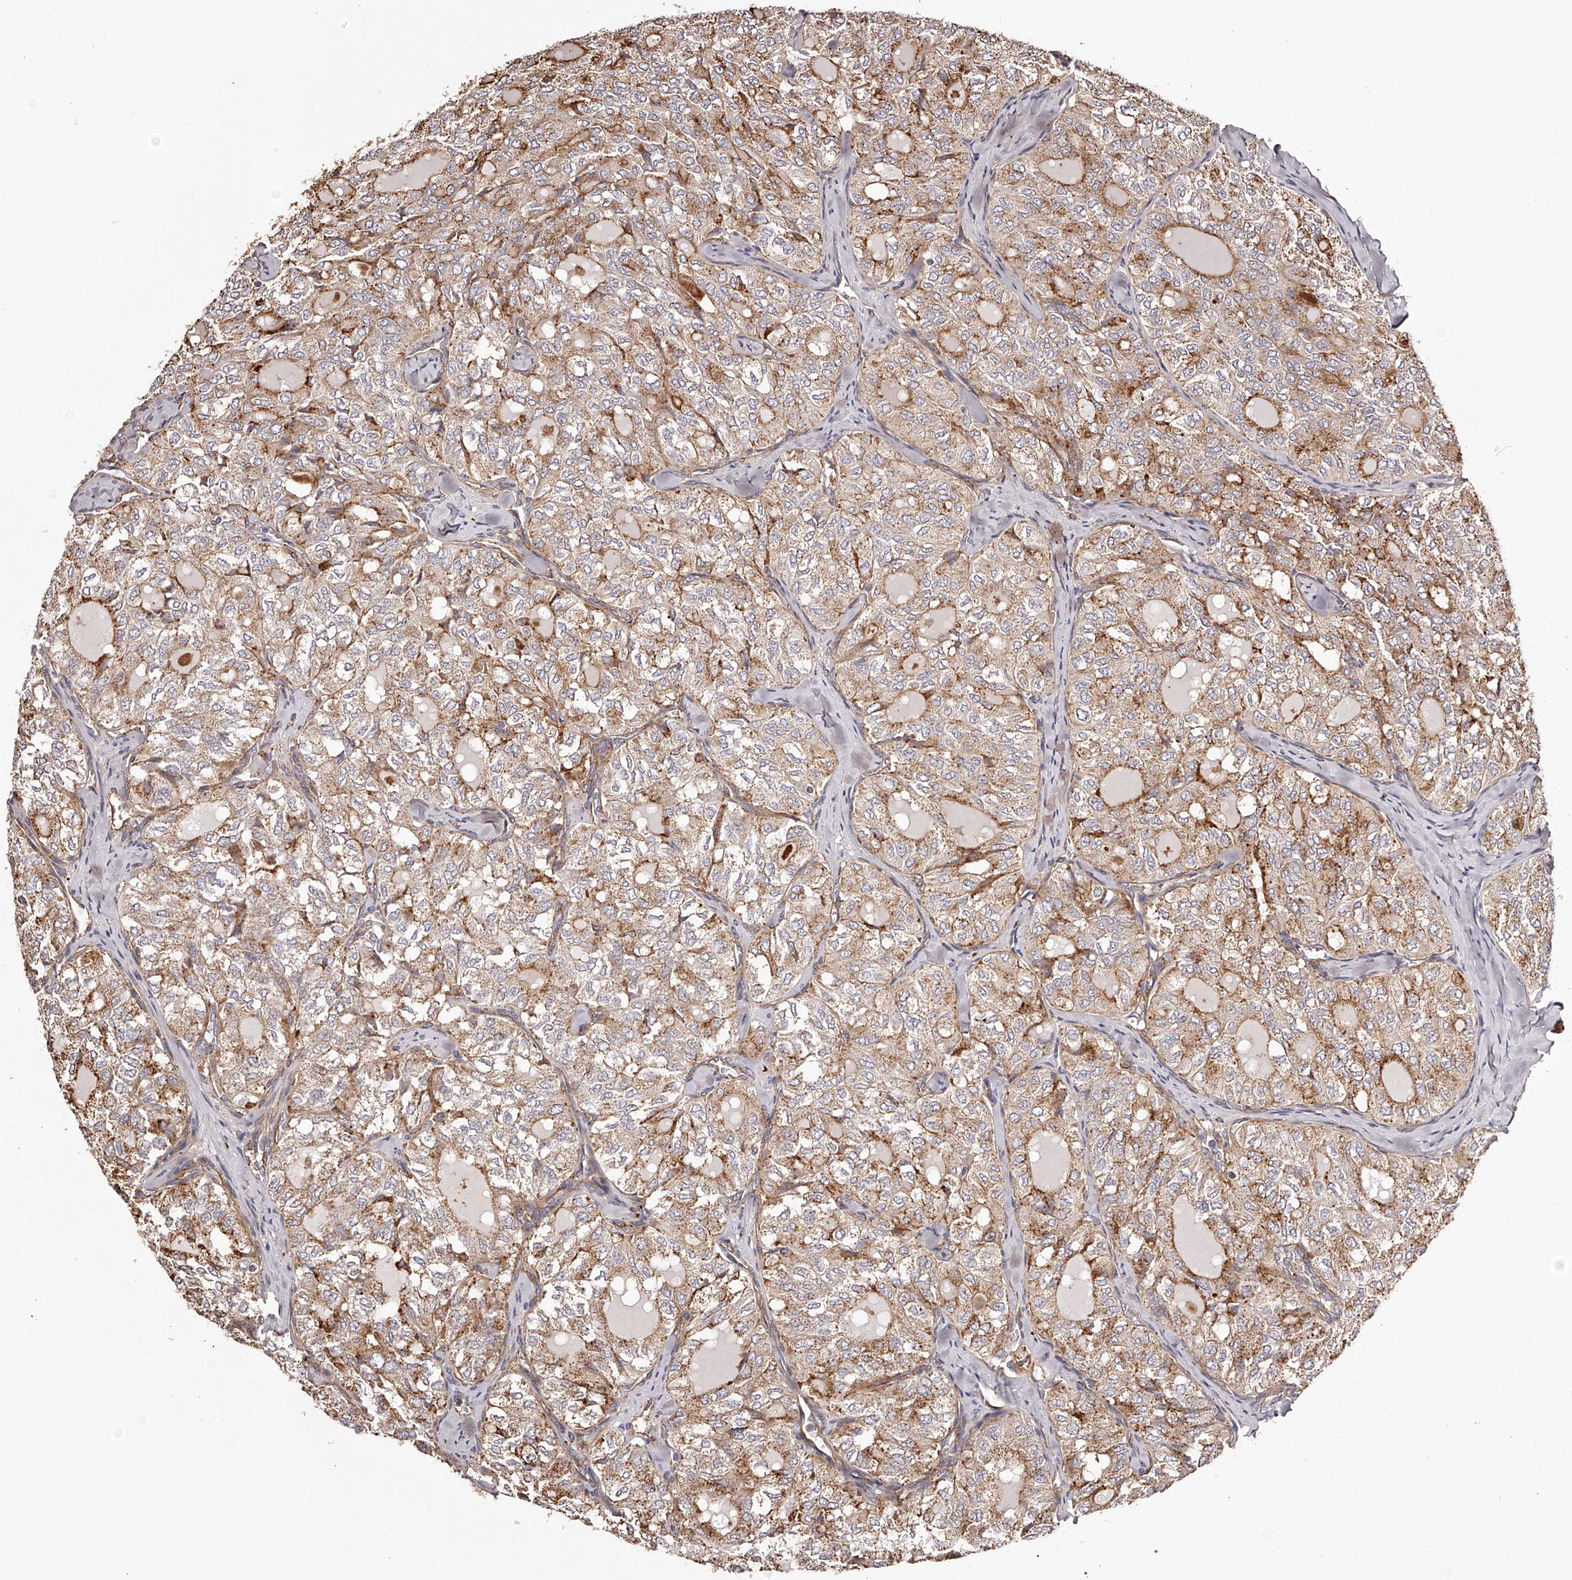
{"staining": {"intensity": "moderate", "quantity": ">75%", "location": "cytoplasmic/membranous"}, "tissue": "thyroid cancer", "cell_type": "Tumor cells", "image_type": "cancer", "snomed": [{"axis": "morphology", "description": "Follicular adenoma carcinoma, NOS"}, {"axis": "topography", "description": "Thyroid gland"}], "caption": "Thyroid follicular adenoma carcinoma stained for a protein displays moderate cytoplasmic/membranous positivity in tumor cells.", "gene": "LTV1", "patient": {"sex": "male", "age": 75}}